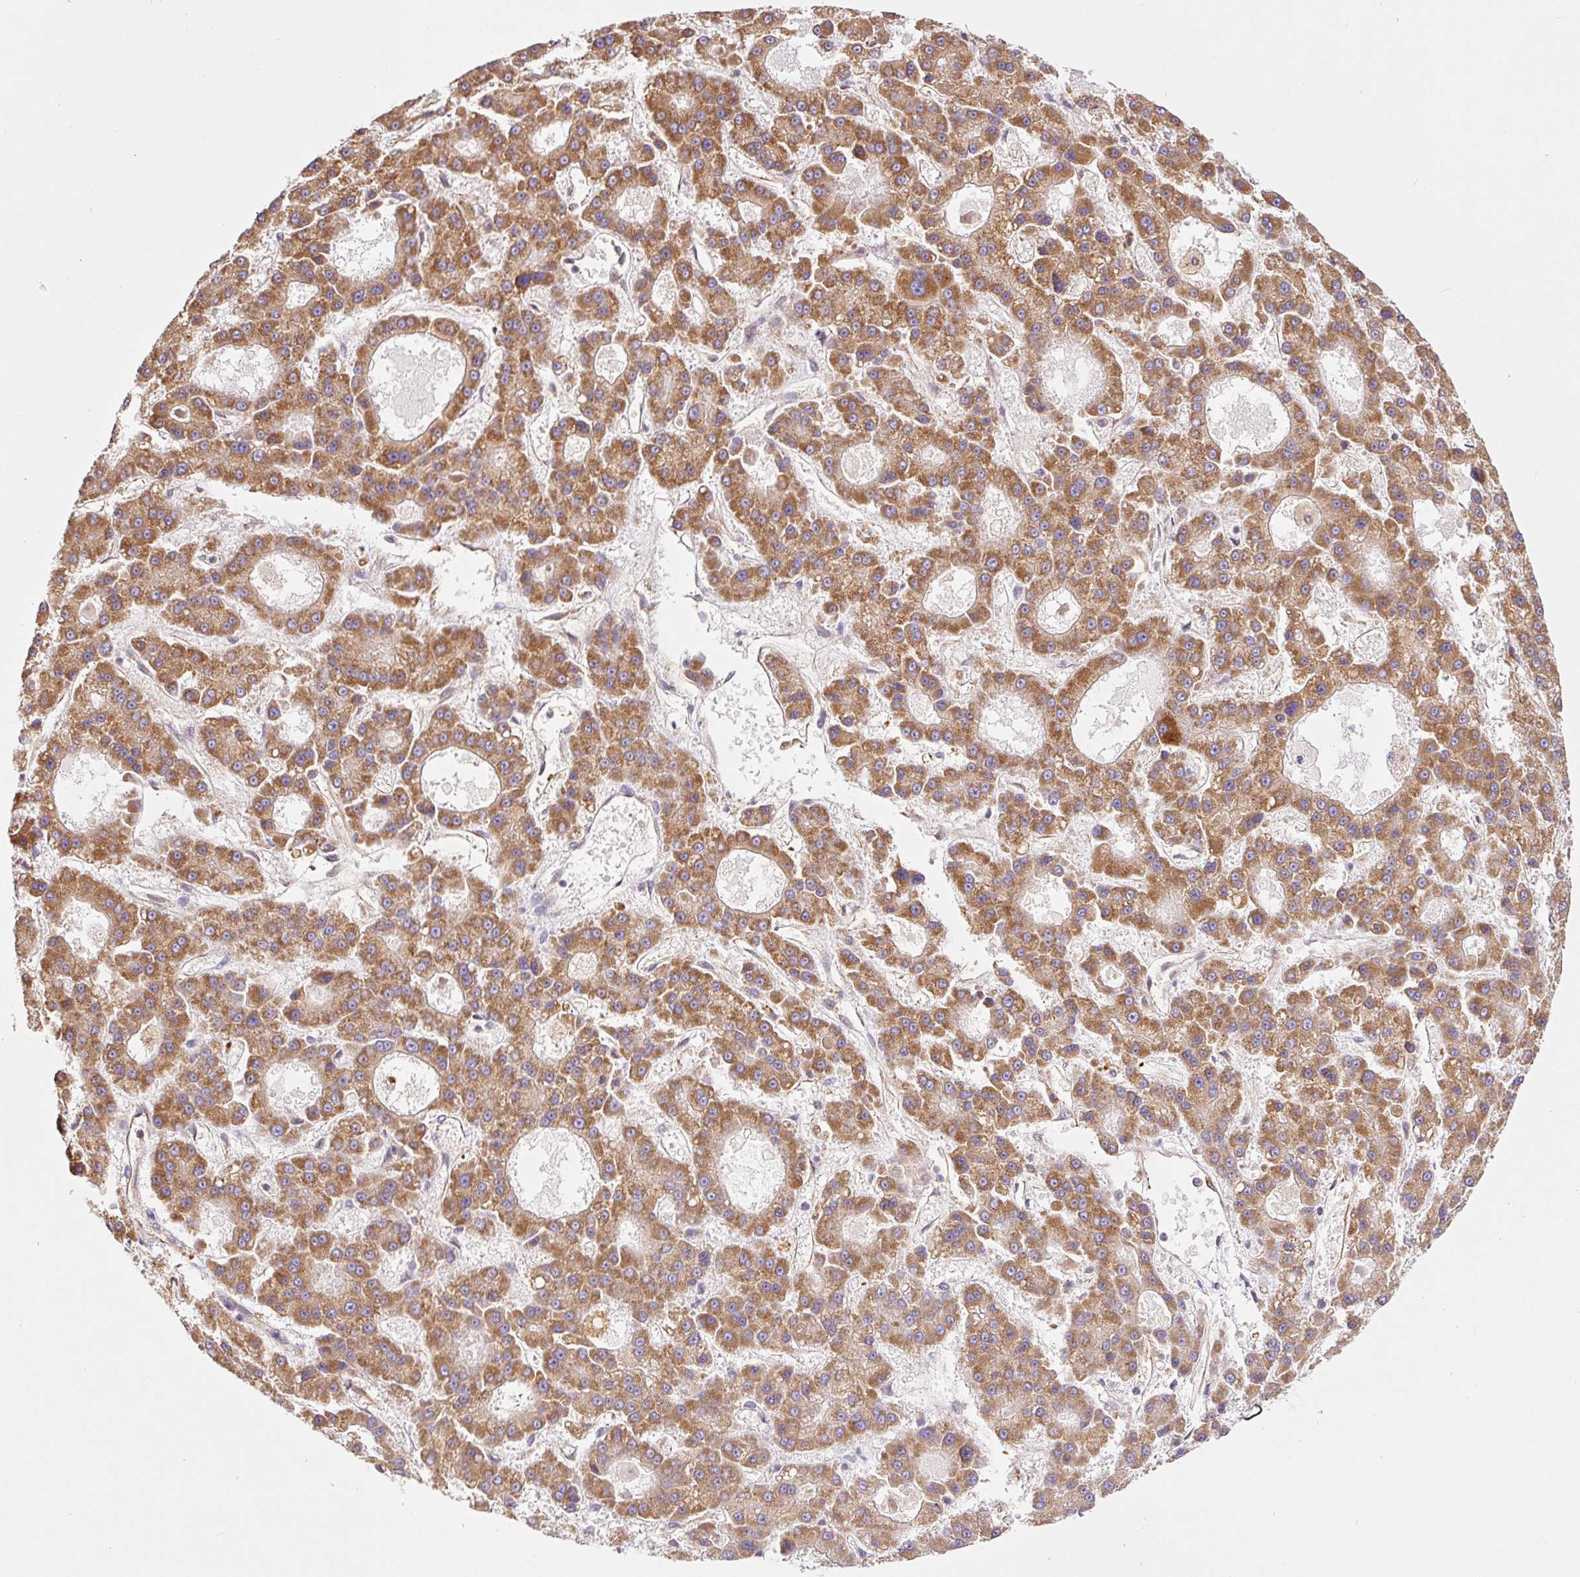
{"staining": {"intensity": "moderate", "quantity": ">75%", "location": "cytoplasmic/membranous"}, "tissue": "liver cancer", "cell_type": "Tumor cells", "image_type": "cancer", "snomed": [{"axis": "morphology", "description": "Carcinoma, Hepatocellular, NOS"}, {"axis": "topography", "description": "Liver"}], "caption": "Moderate cytoplasmic/membranous expression is seen in approximately >75% of tumor cells in hepatocellular carcinoma (liver).", "gene": "PCK2", "patient": {"sex": "male", "age": 70}}